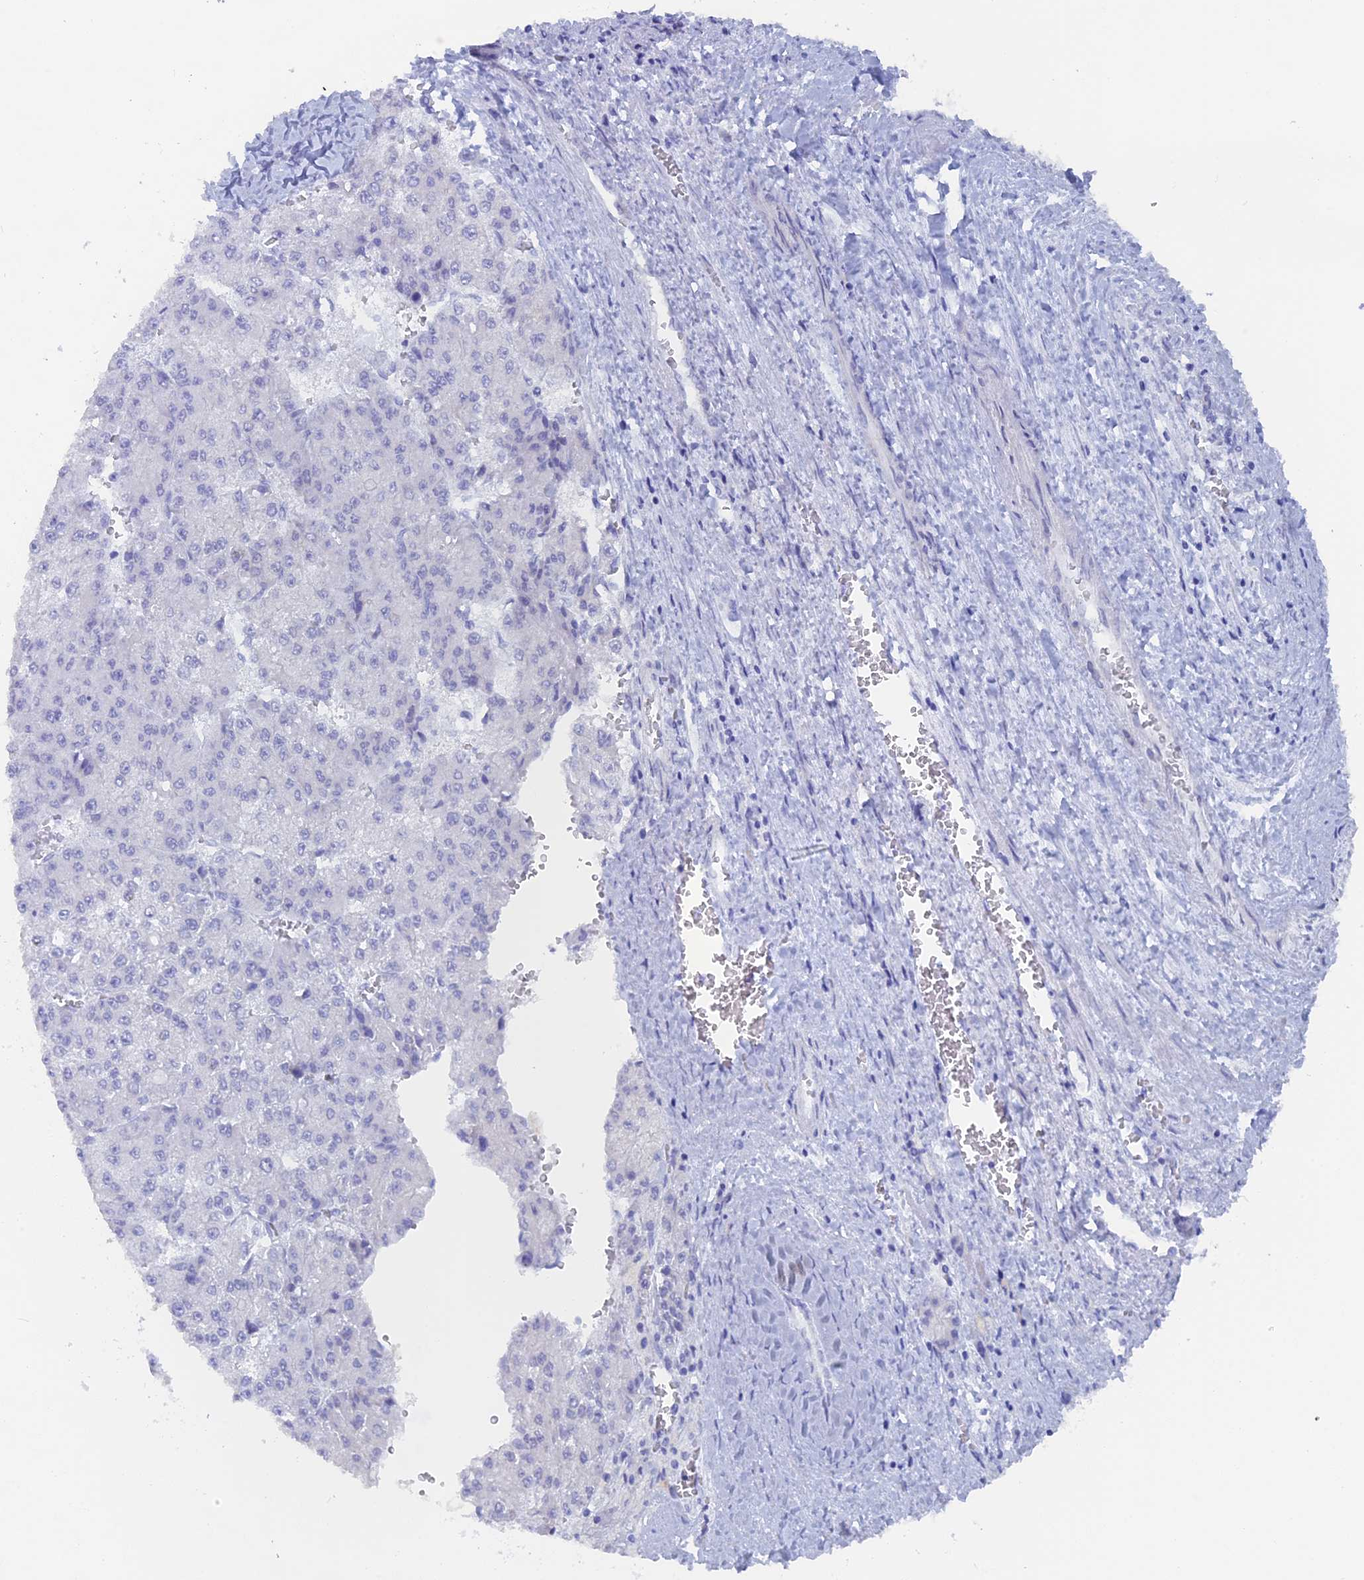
{"staining": {"intensity": "negative", "quantity": "none", "location": "none"}, "tissue": "liver cancer", "cell_type": "Tumor cells", "image_type": "cancer", "snomed": [{"axis": "morphology", "description": "Carcinoma, Hepatocellular, NOS"}, {"axis": "topography", "description": "Liver"}], "caption": "Immunohistochemistry (IHC) image of human liver hepatocellular carcinoma stained for a protein (brown), which exhibits no staining in tumor cells. The staining is performed using DAB (3,3'-diaminobenzidine) brown chromogen with nuclei counter-stained in using hematoxylin.", "gene": "DACT3", "patient": {"sex": "female", "age": 73}}